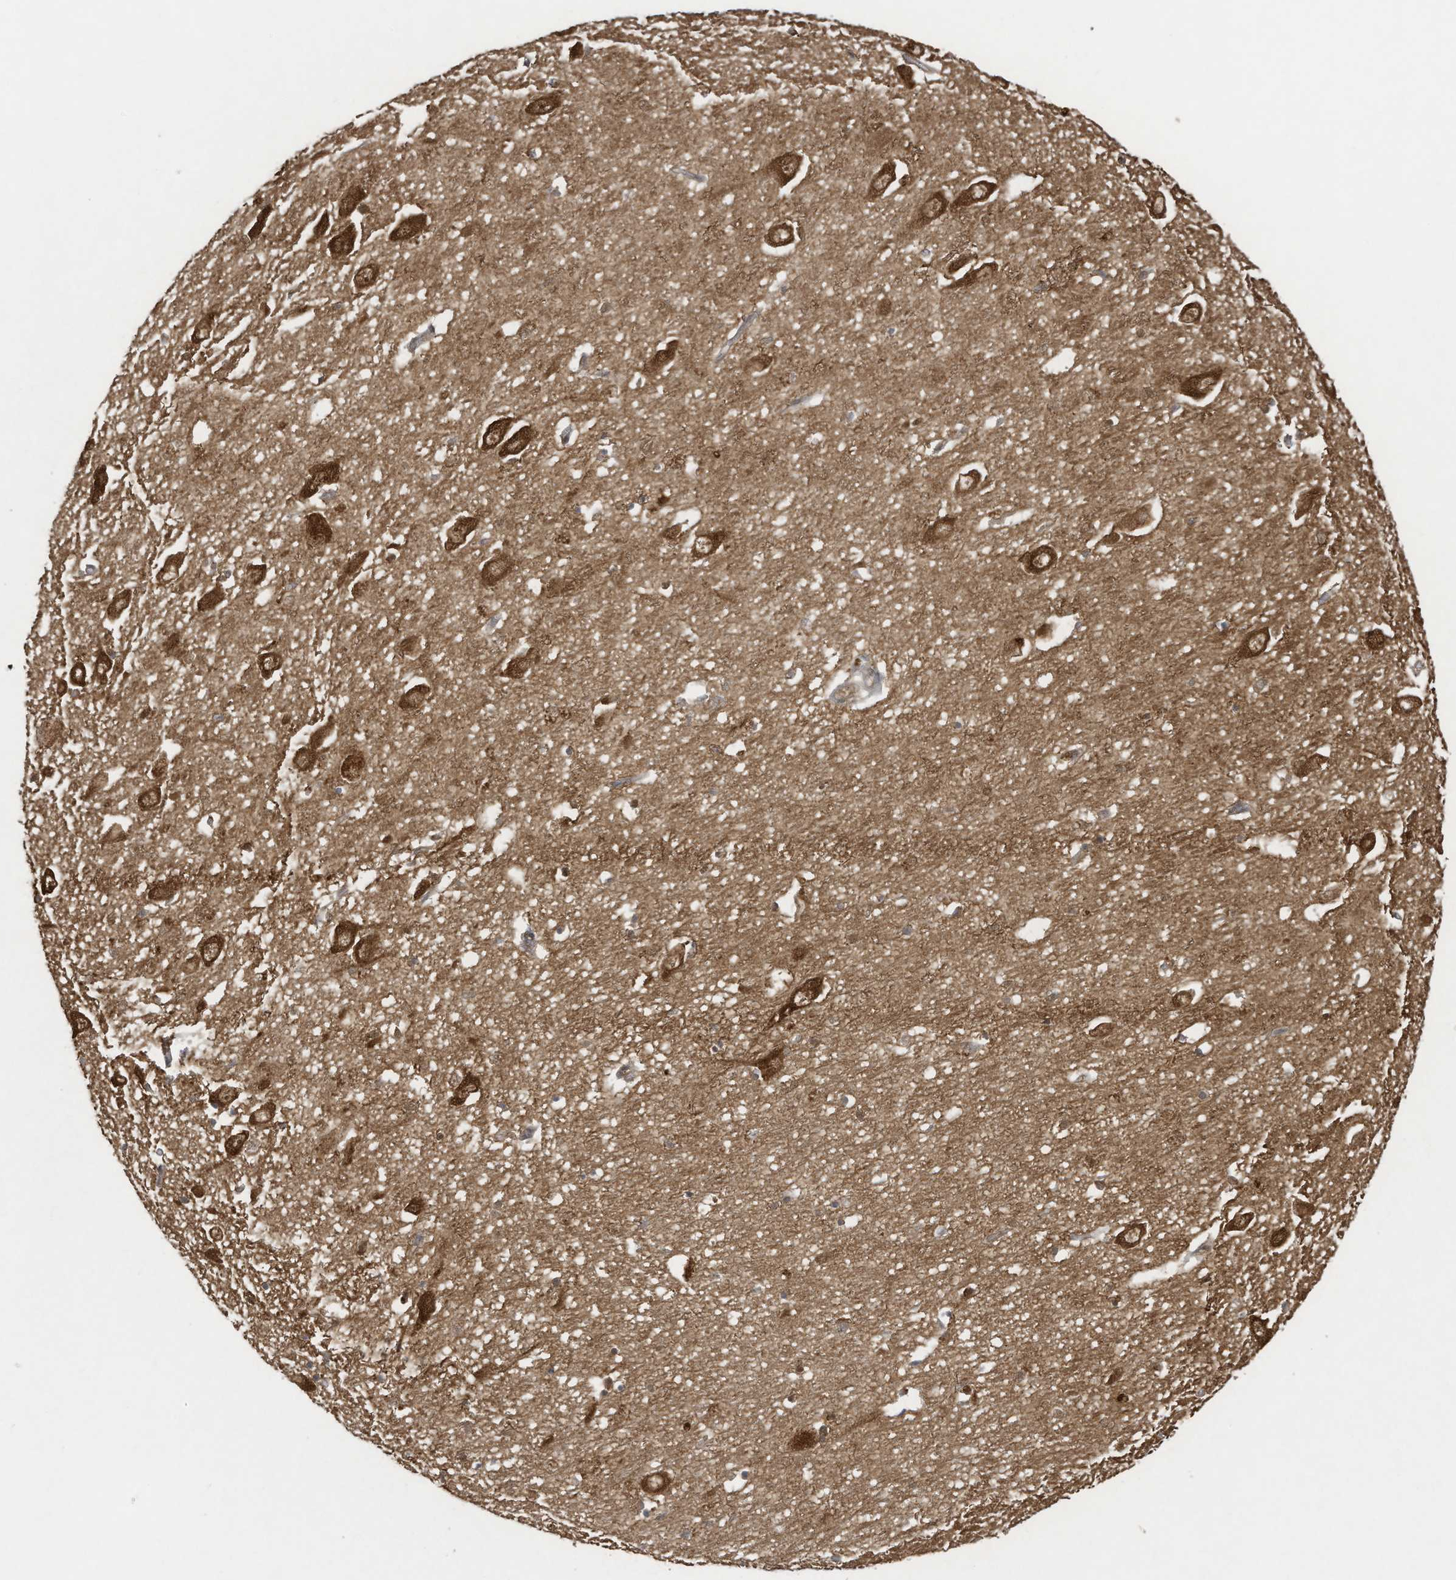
{"staining": {"intensity": "moderate", "quantity": ">75%", "location": "cytoplasmic/membranous,nuclear"}, "tissue": "hippocampus", "cell_type": "Glial cells", "image_type": "normal", "snomed": [{"axis": "morphology", "description": "Normal tissue, NOS"}, {"axis": "topography", "description": "Hippocampus"}], "caption": "Hippocampus was stained to show a protein in brown. There is medium levels of moderate cytoplasmic/membranous,nuclear expression in approximately >75% of glial cells. (IHC, brightfield microscopy, high magnification).", "gene": "OLA1", "patient": {"sex": "female", "age": 64}}